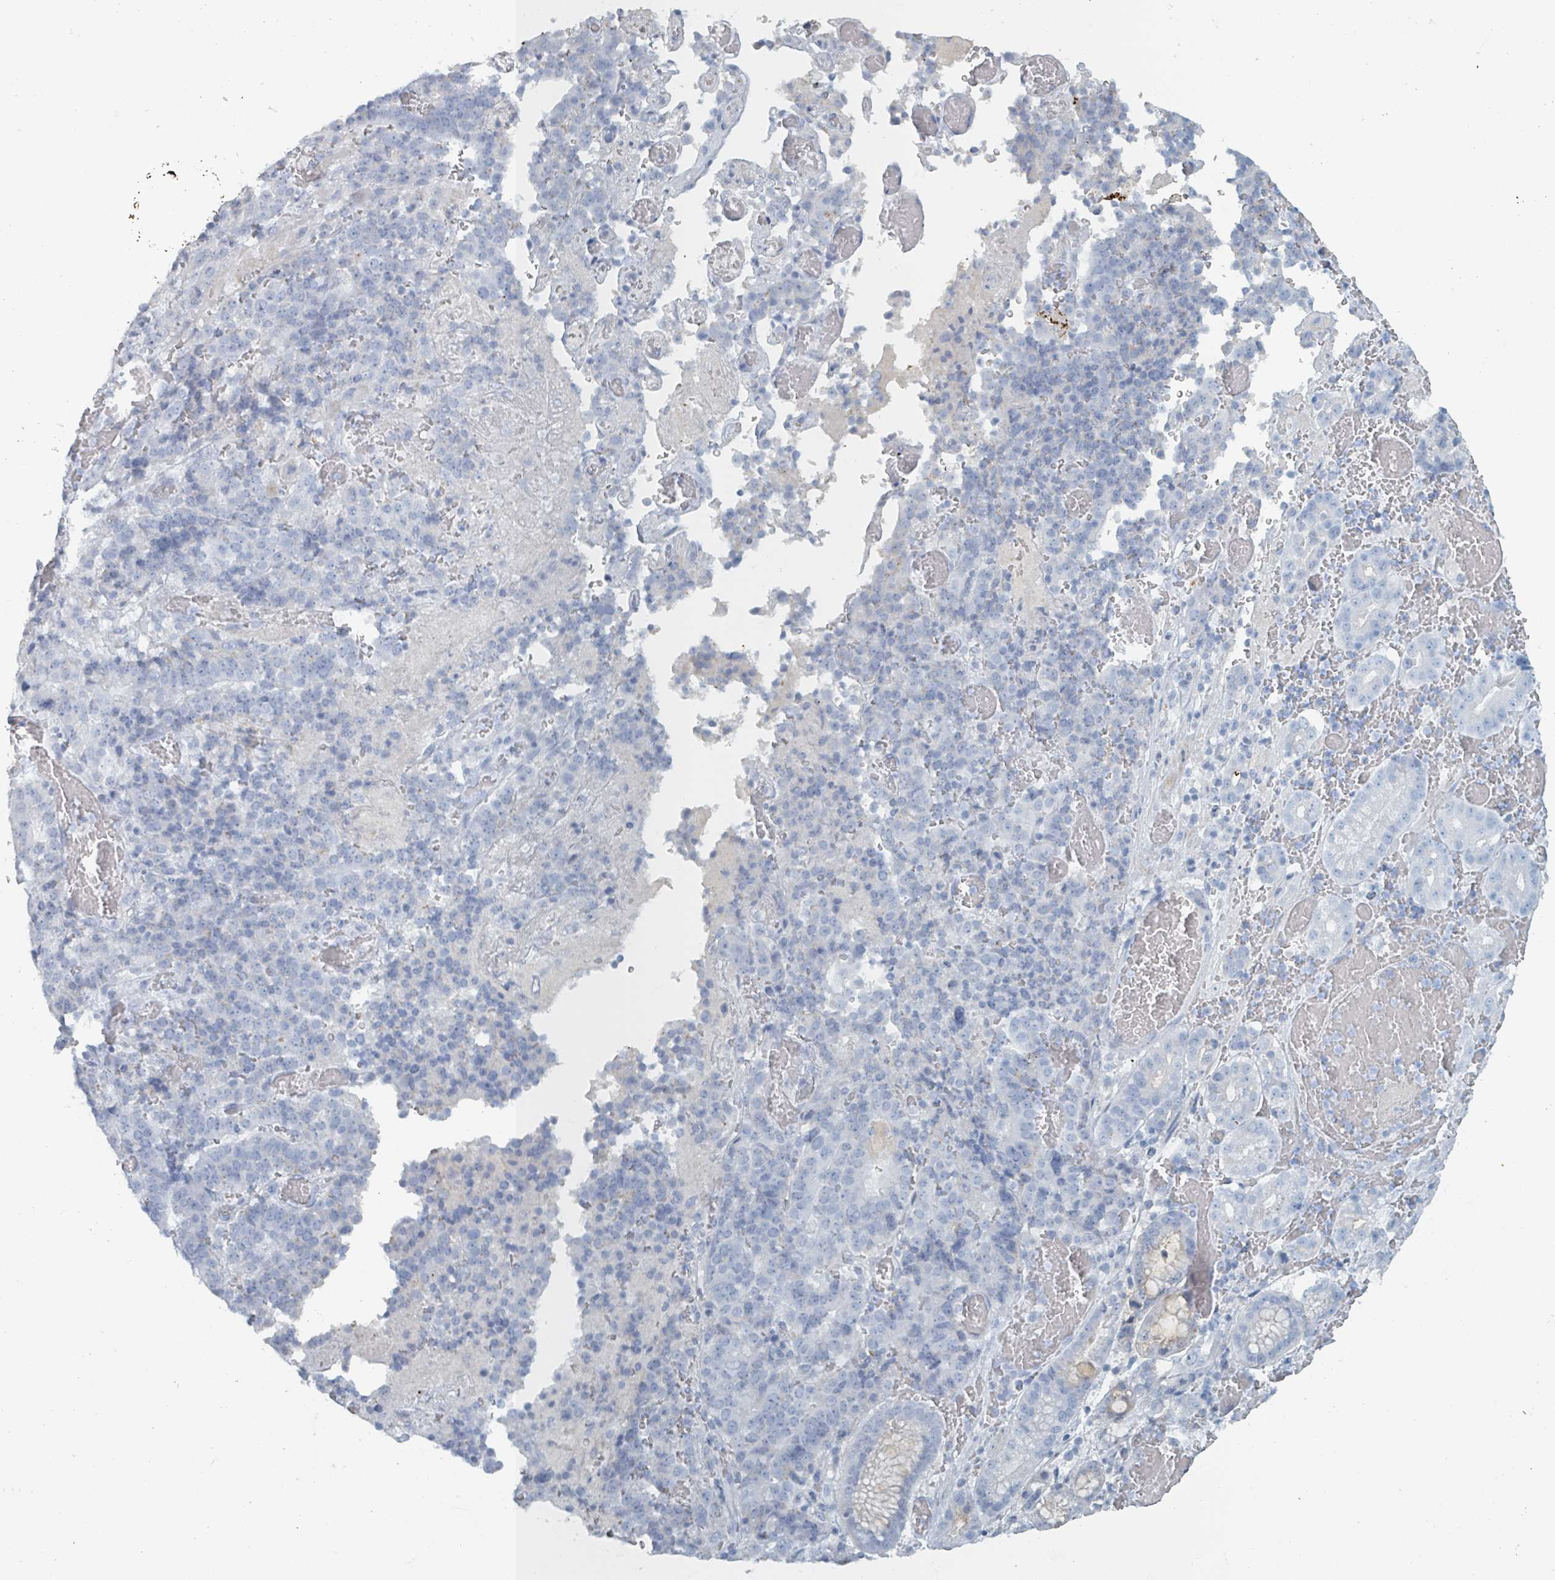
{"staining": {"intensity": "negative", "quantity": "none", "location": "none"}, "tissue": "stomach cancer", "cell_type": "Tumor cells", "image_type": "cancer", "snomed": [{"axis": "morphology", "description": "Adenocarcinoma, NOS"}, {"axis": "topography", "description": "Stomach"}], "caption": "A high-resolution image shows immunohistochemistry (IHC) staining of stomach cancer (adenocarcinoma), which displays no significant staining in tumor cells.", "gene": "HEATR5A", "patient": {"sex": "male", "age": 48}}